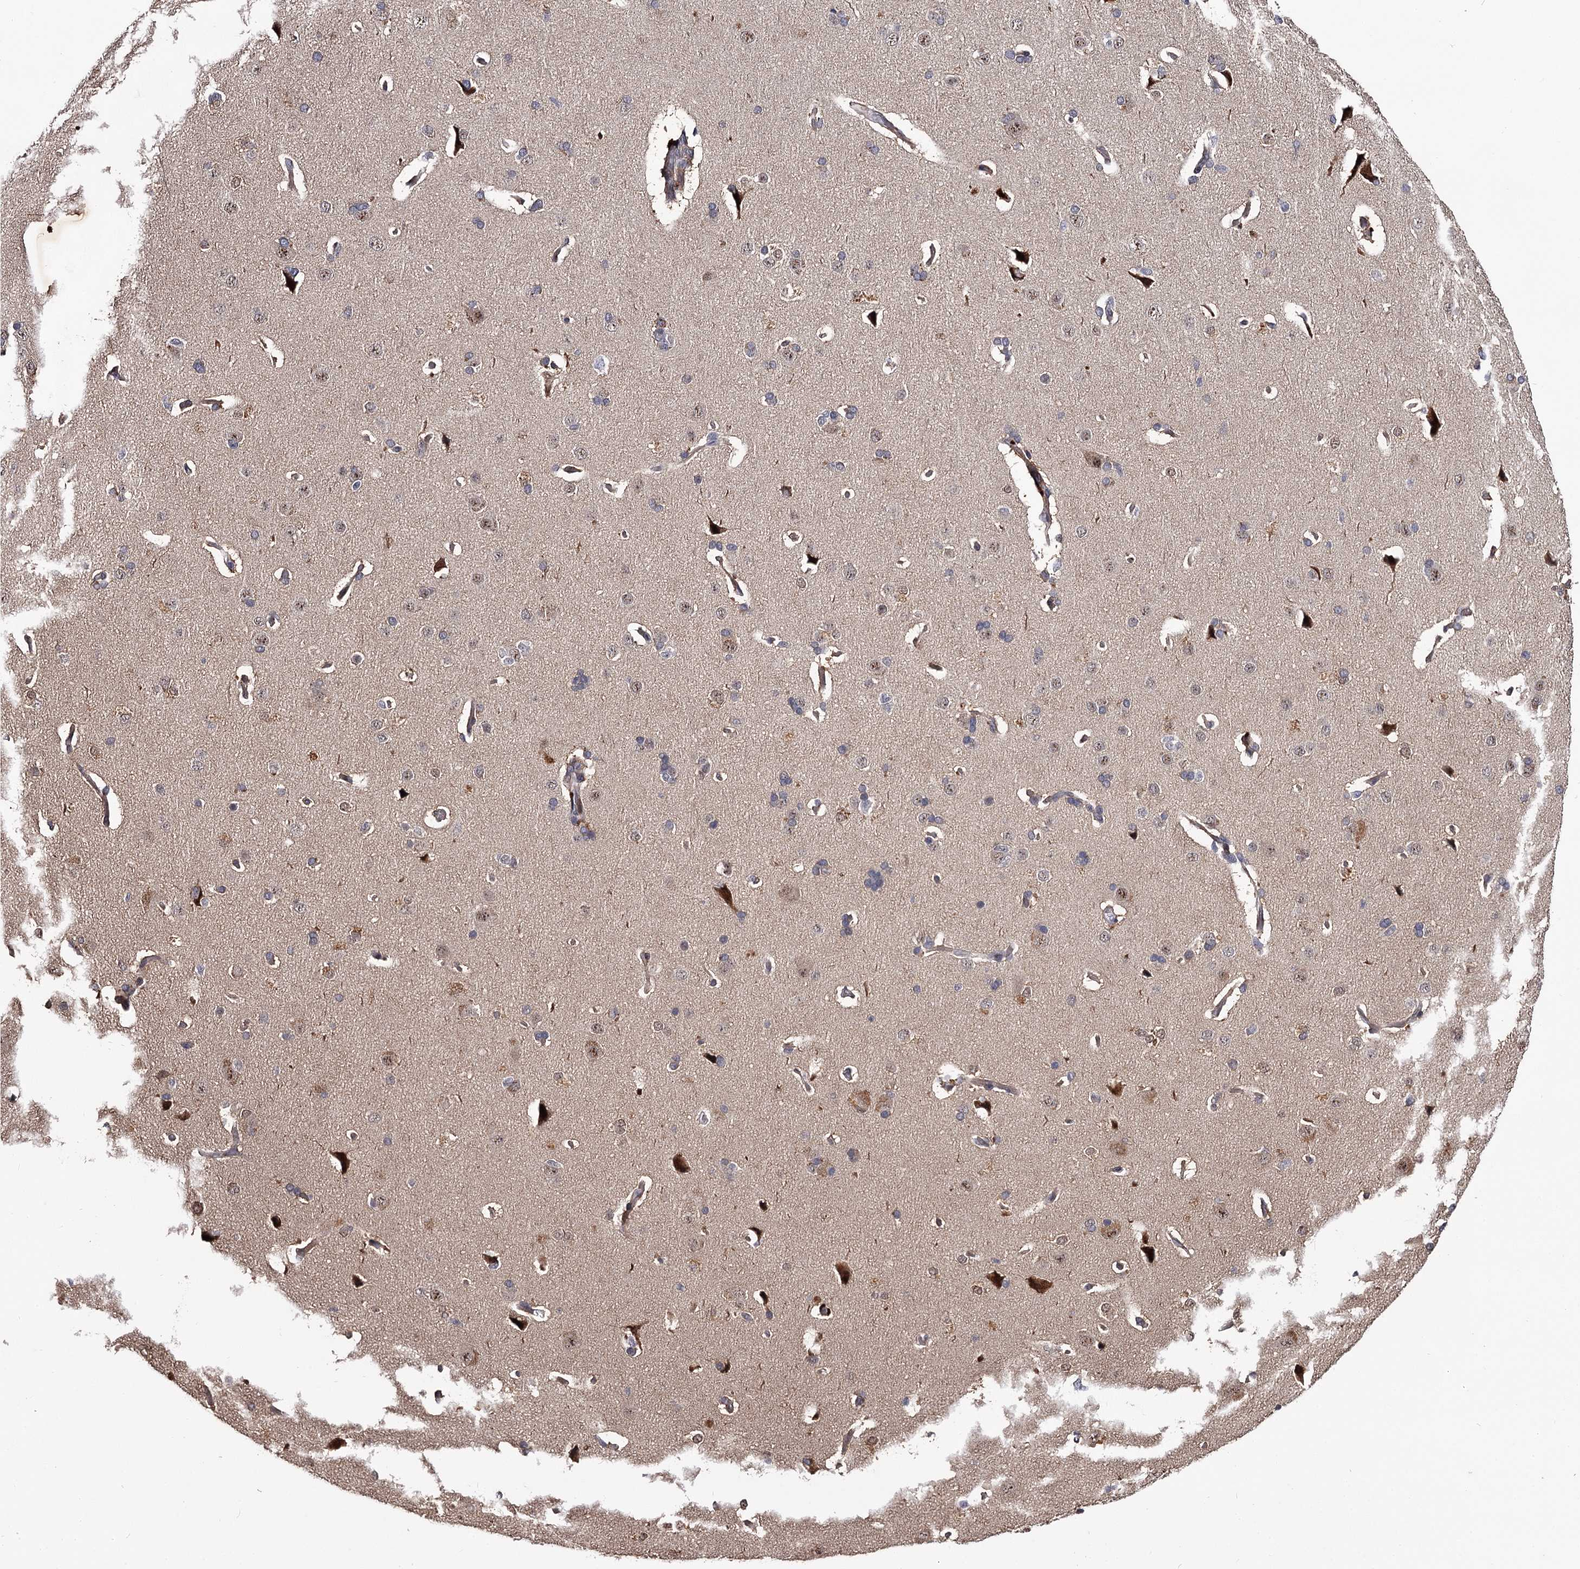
{"staining": {"intensity": "moderate", "quantity": "25%-75%", "location": "cytoplasmic/membranous"}, "tissue": "cerebral cortex", "cell_type": "Endothelial cells", "image_type": "normal", "snomed": [{"axis": "morphology", "description": "Normal tissue, NOS"}, {"axis": "topography", "description": "Cerebral cortex"}], "caption": "Endothelial cells display medium levels of moderate cytoplasmic/membranous positivity in approximately 25%-75% of cells in benign cerebral cortex. (brown staining indicates protein expression, while blue staining denotes nuclei).", "gene": "RNF44", "patient": {"sex": "male", "age": 62}}